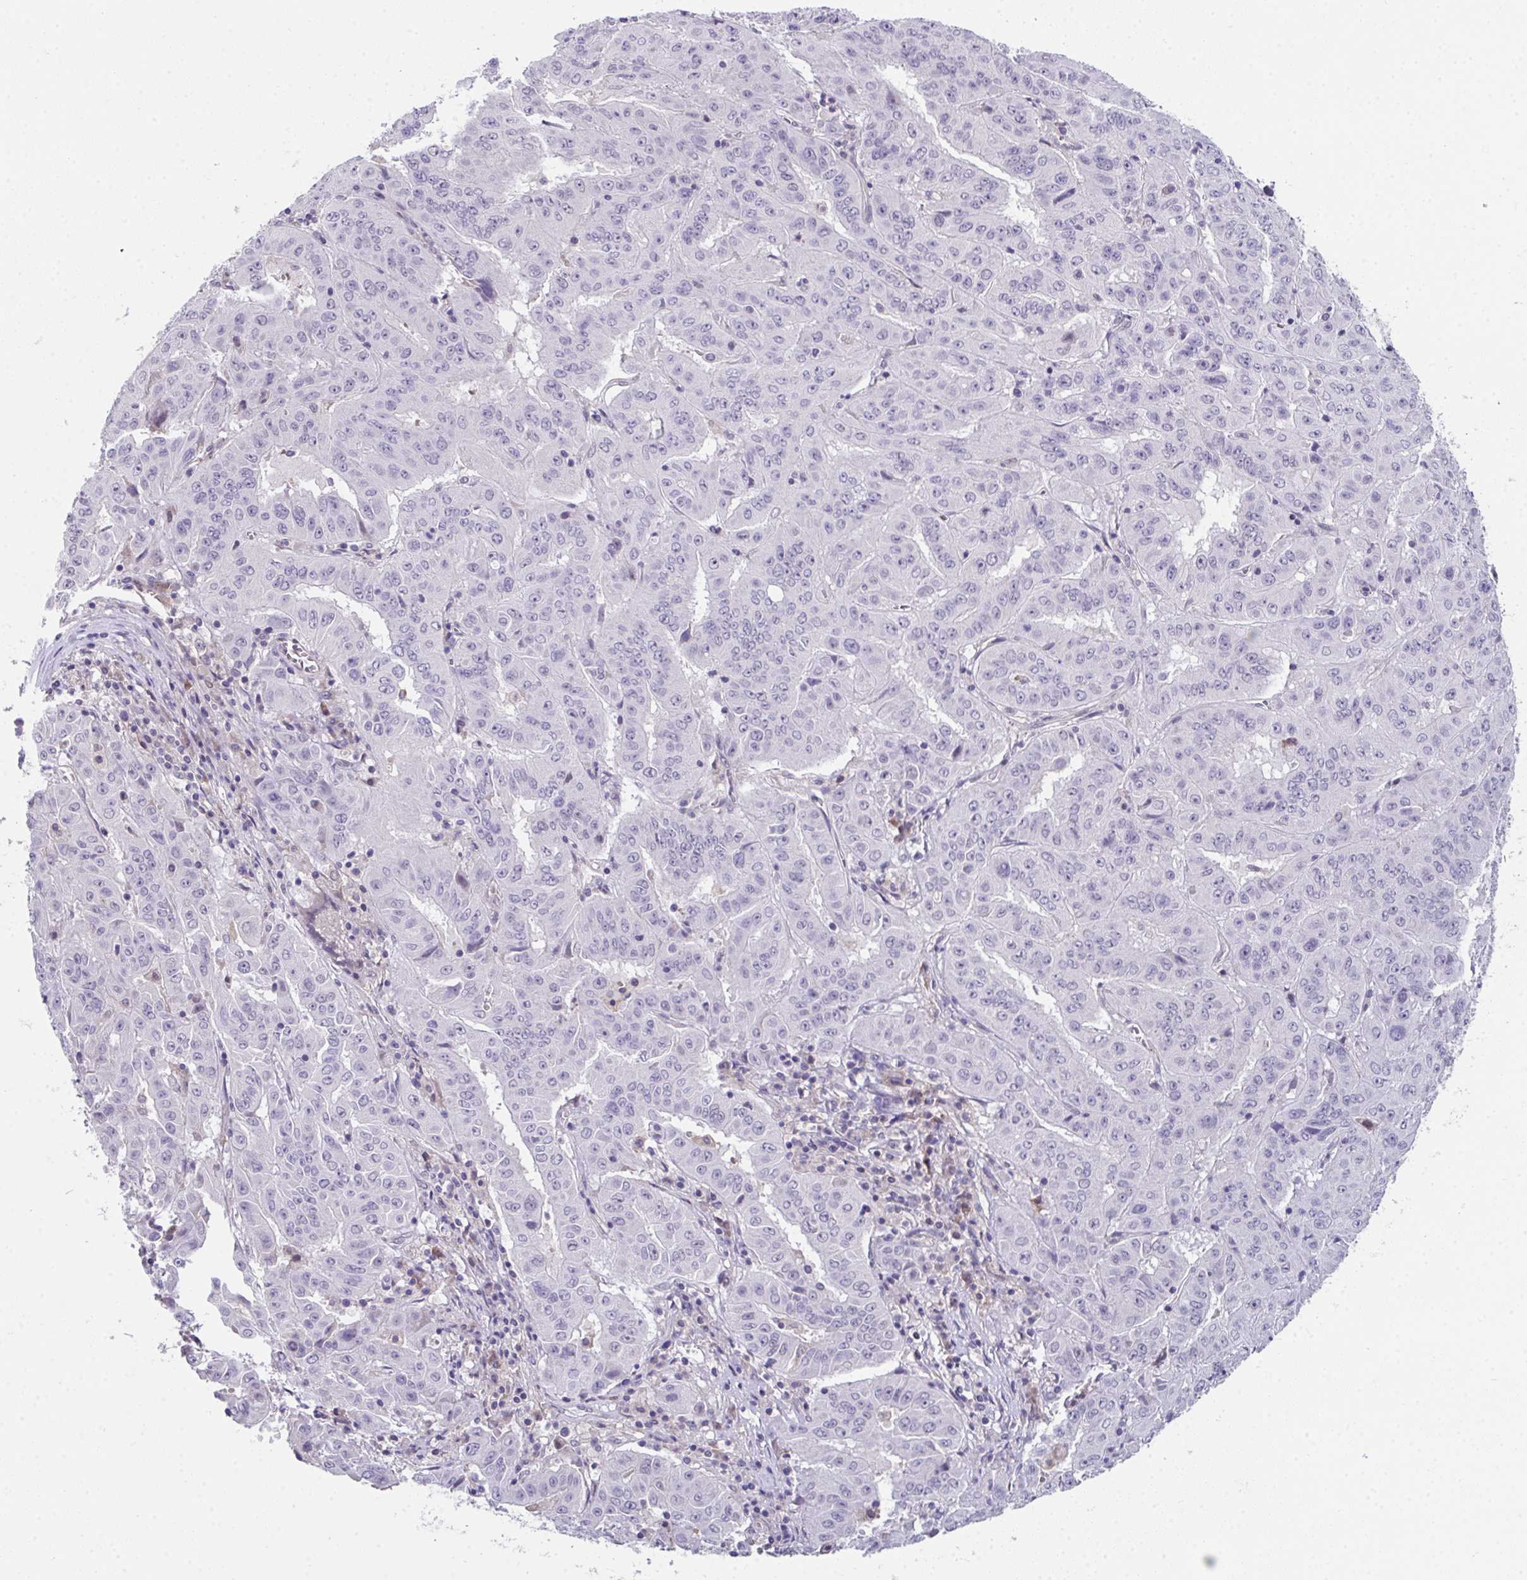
{"staining": {"intensity": "negative", "quantity": "none", "location": "none"}, "tissue": "pancreatic cancer", "cell_type": "Tumor cells", "image_type": "cancer", "snomed": [{"axis": "morphology", "description": "Adenocarcinoma, NOS"}, {"axis": "topography", "description": "Pancreas"}], "caption": "High magnification brightfield microscopy of pancreatic cancer stained with DAB (brown) and counterstained with hematoxylin (blue): tumor cells show no significant expression.", "gene": "GLTPD2", "patient": {"sex": "male", "age": 63}}